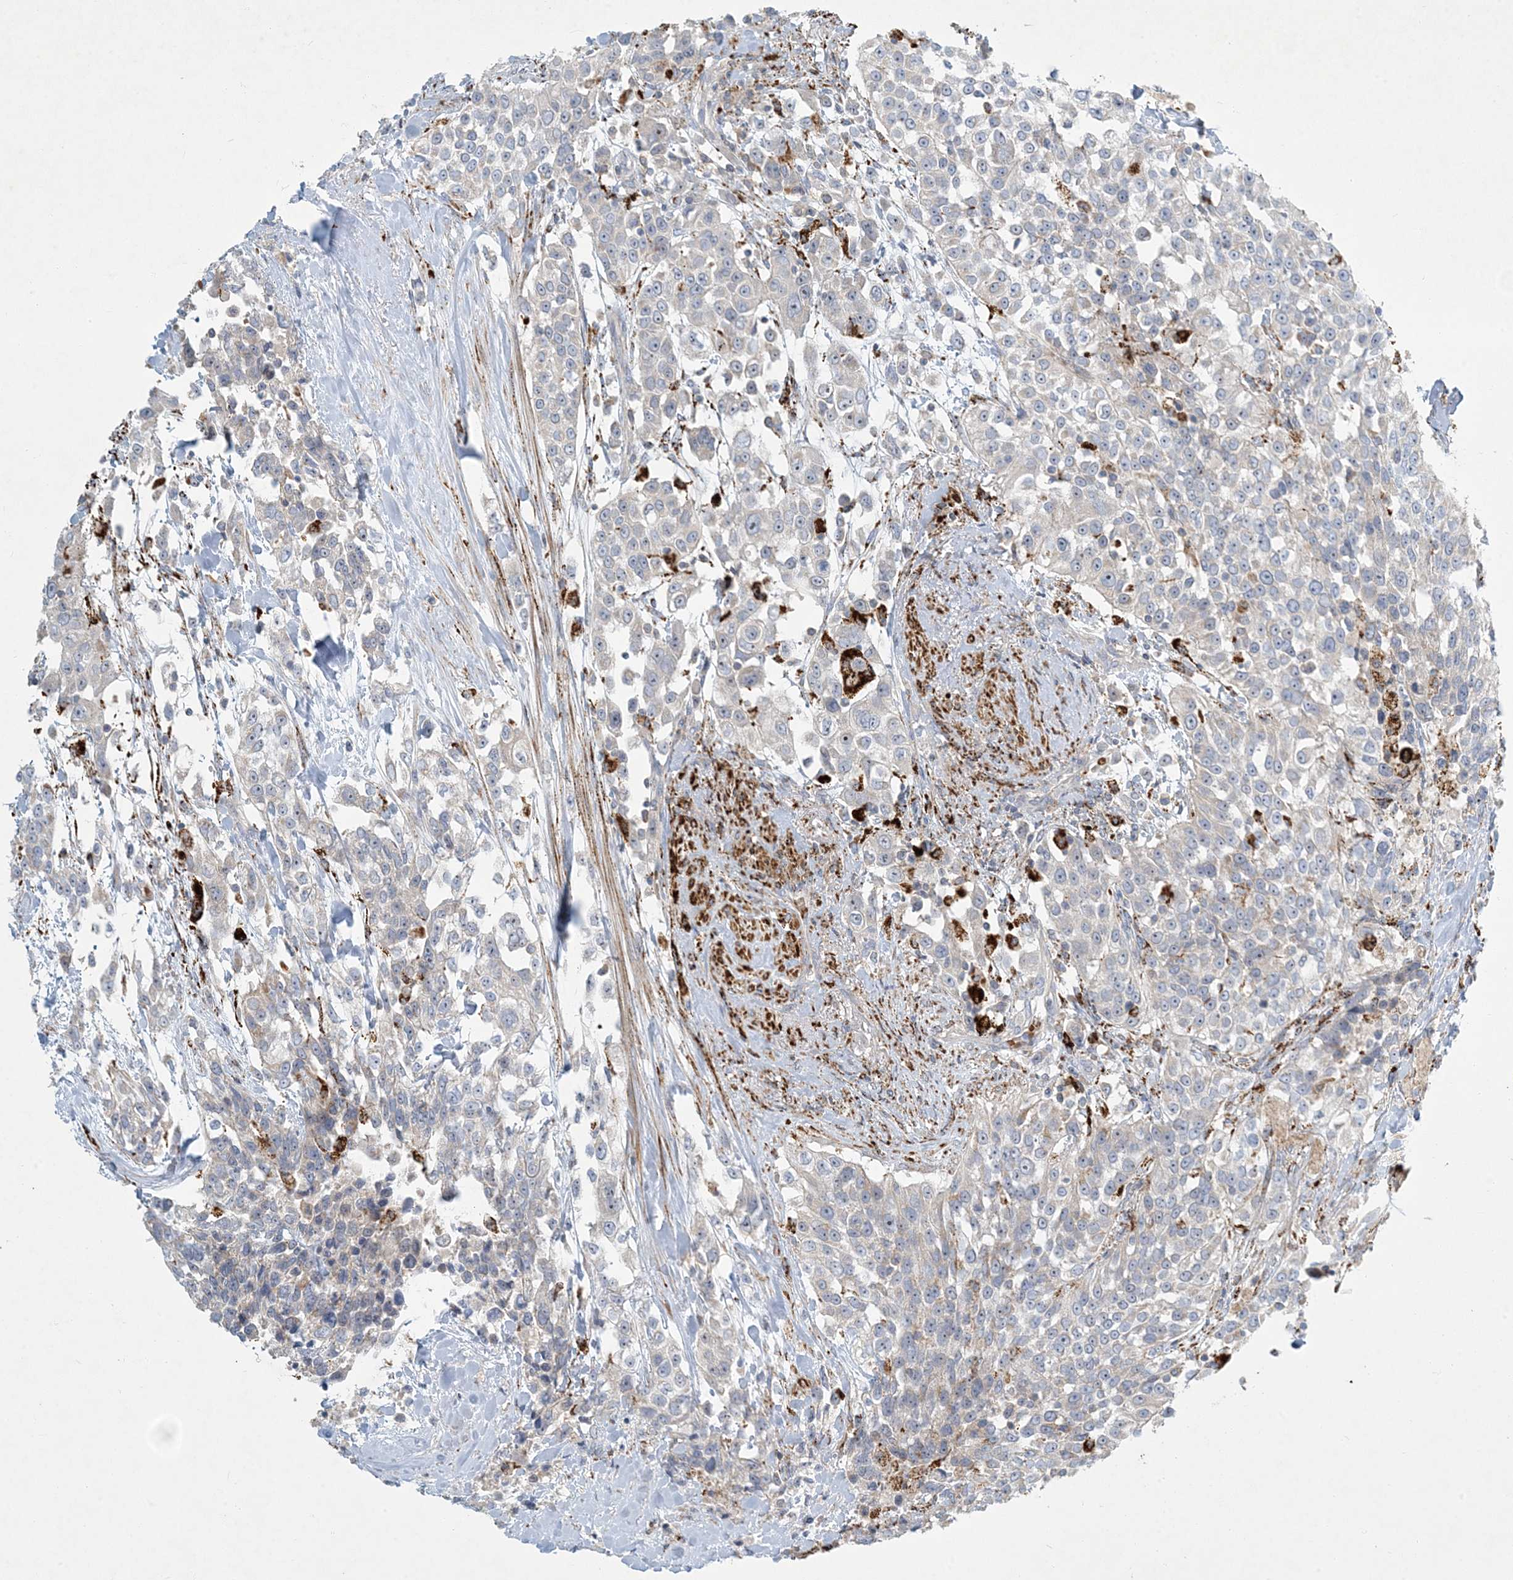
{"staining": {"intensity": "negative", "quantity": "none", "location": "none"}, "tissue": "urothelial cancer", "cell_type": "Tumor cells", "image_type": "cancer", "snomed": [{"axis": "morphology", "description": "Urothelial carcinoma, High grade"}, {"axis": "topography", "description": "Urinary bladder"}], "caption": "Tumor cells show no significant expression in high-grade urothelial carcinoma.", "gene": "LTN1", "patient": {"sex": "female", "age": 80}}